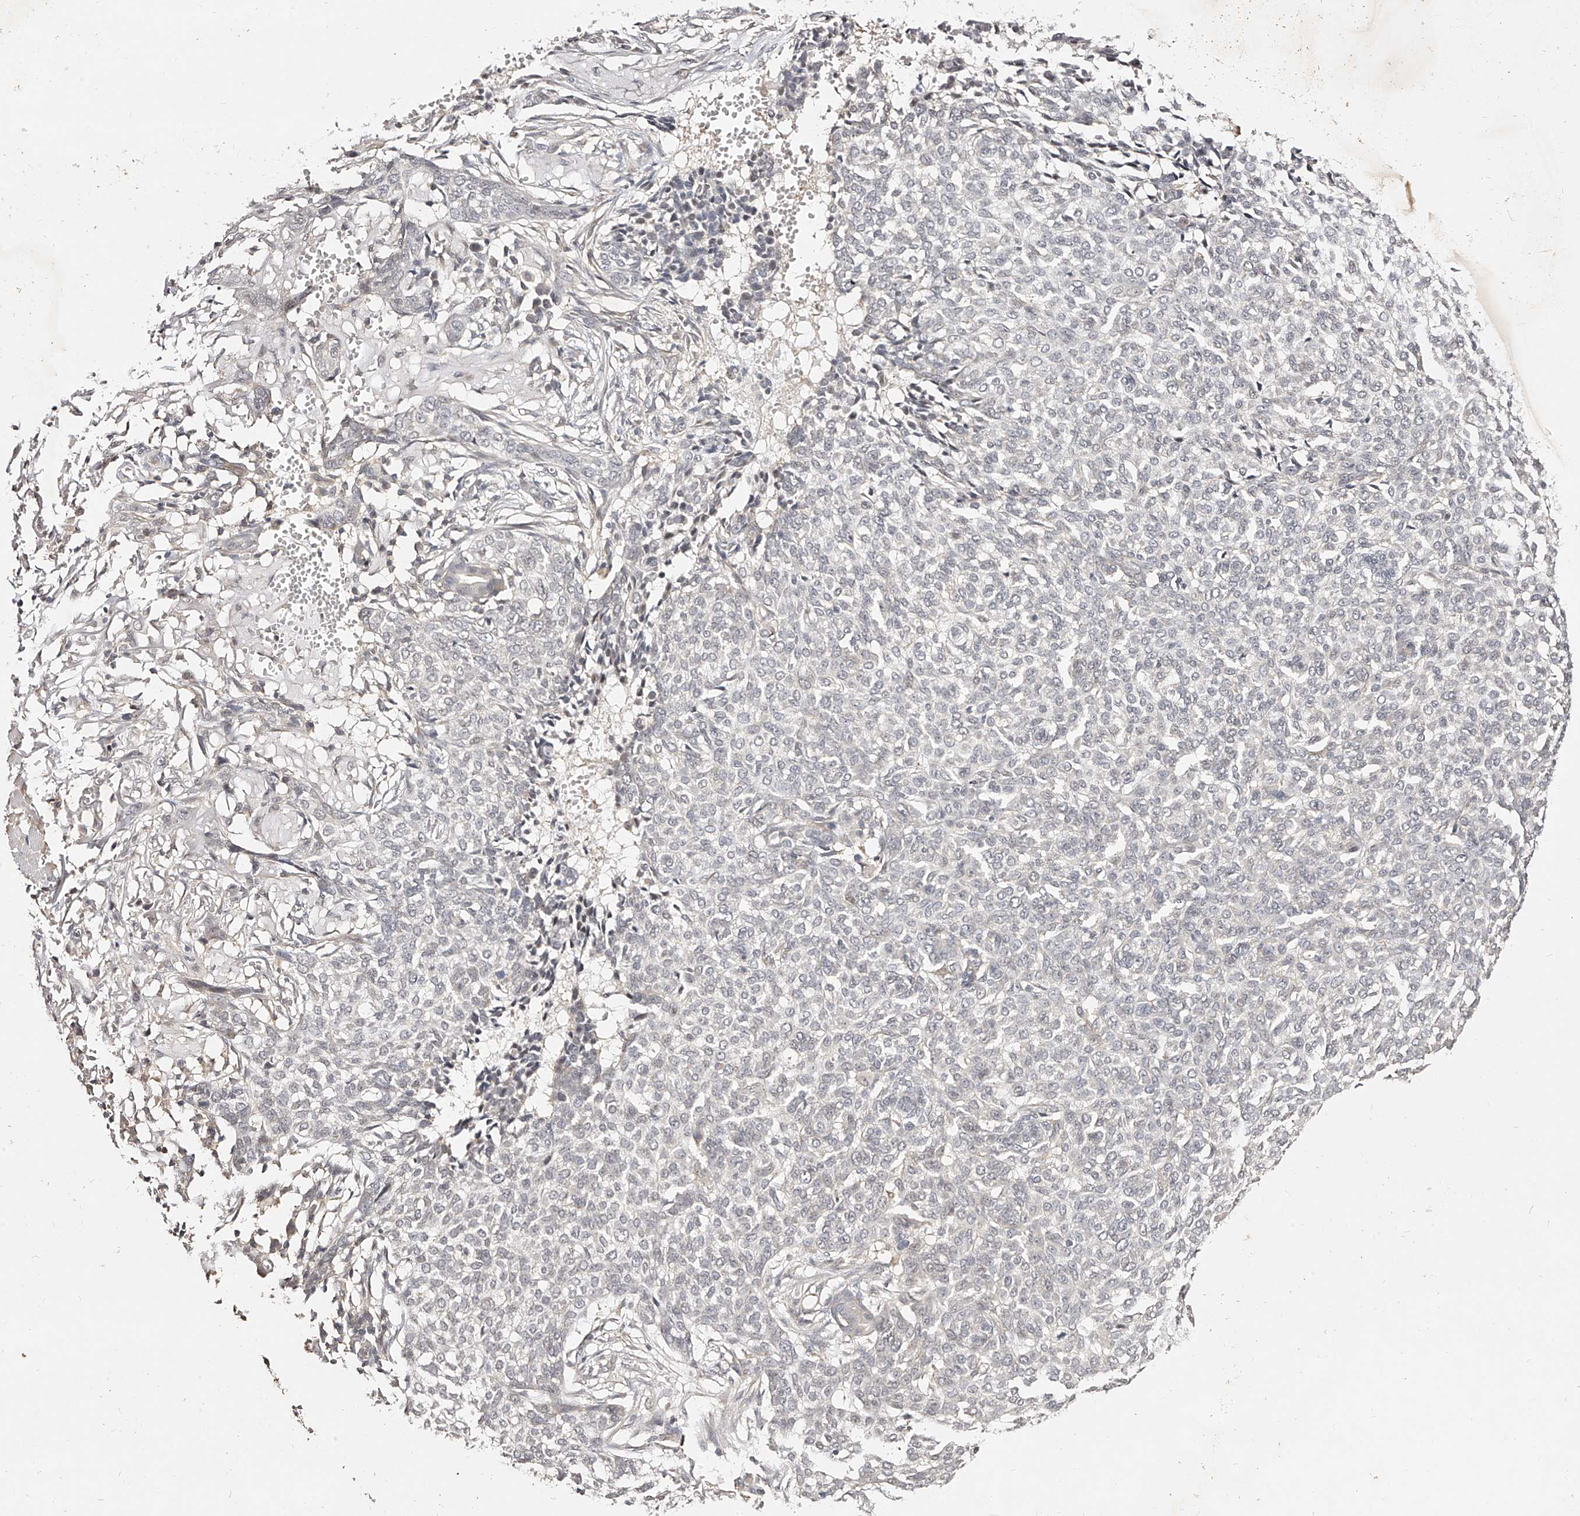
{"staining": {"intensity": "negative", "quantity": "none", "location": "none"}, "tissue": "skin cancer", "cell_type": "Tumor cells", "image_type": "cancer", "snomed": [{"axis": "morphology", "description": "Basal cell carcinoma"}, {"axis": "topography", "description": "Skin"}], "caption": "Tumor cells show no significant protein staining in basal cell carcinoma (skin).", "gene": "ZNF789", "patient": {"sex": "male", "age": 85}}